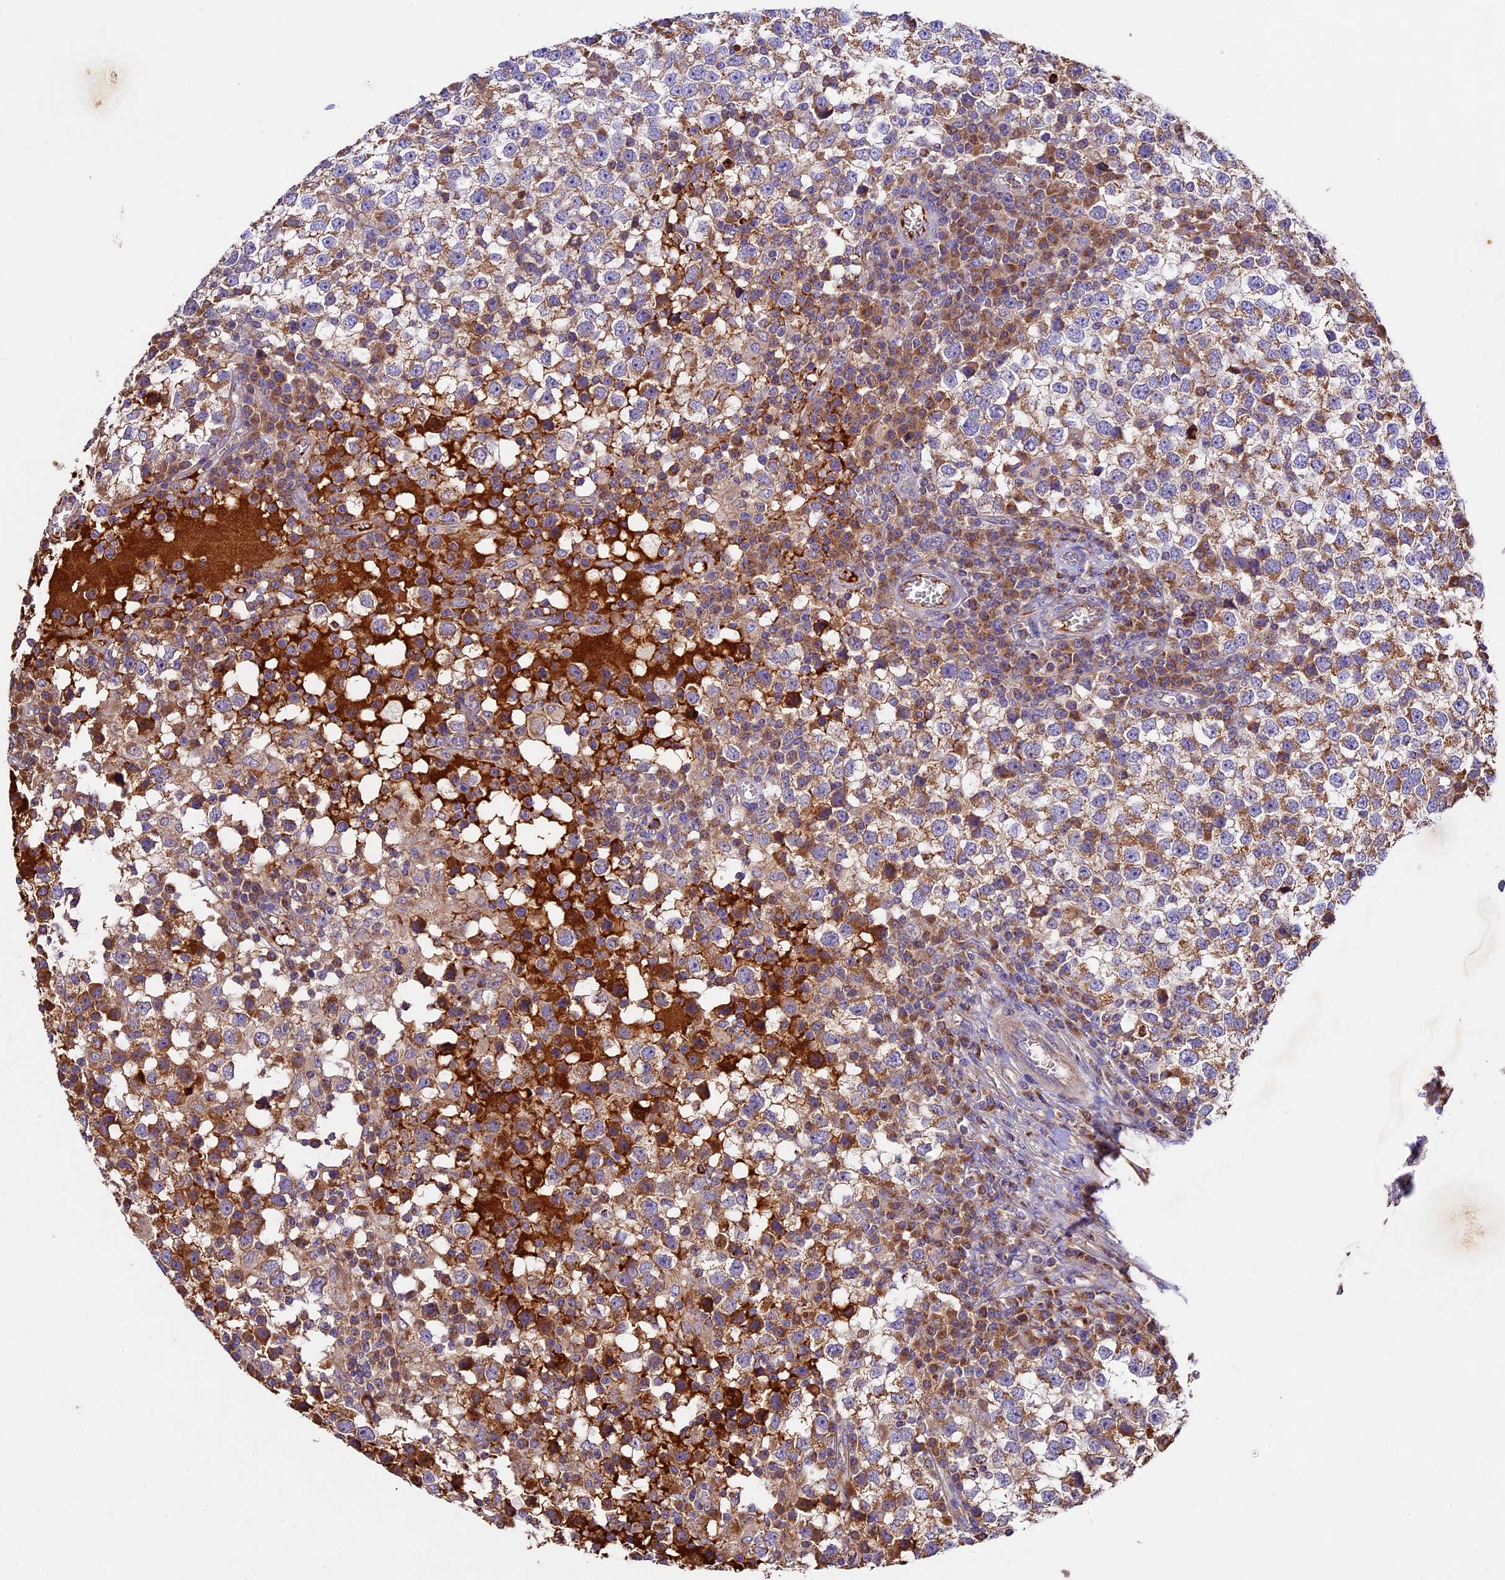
{"staining": {"intensity": "moderate", "quantity": ">75%", "location": "cytoplasmic/membranous"}, "tissue": "testis cancer", "cell_type": "Tumor cells", "image_type": "cancer", "snomed": [{"axis": "morphology", "description": "Seminoma, NOS"}, {"axis": "topography", "description": "Testis"}], "caption": "Seminoma (testis) stained for a protein exhibits moderate cytoplasmic/membranous positivity in tumor cells.", "gene": "OCEL1", "patient": {"sex": "male", "age": 65}}